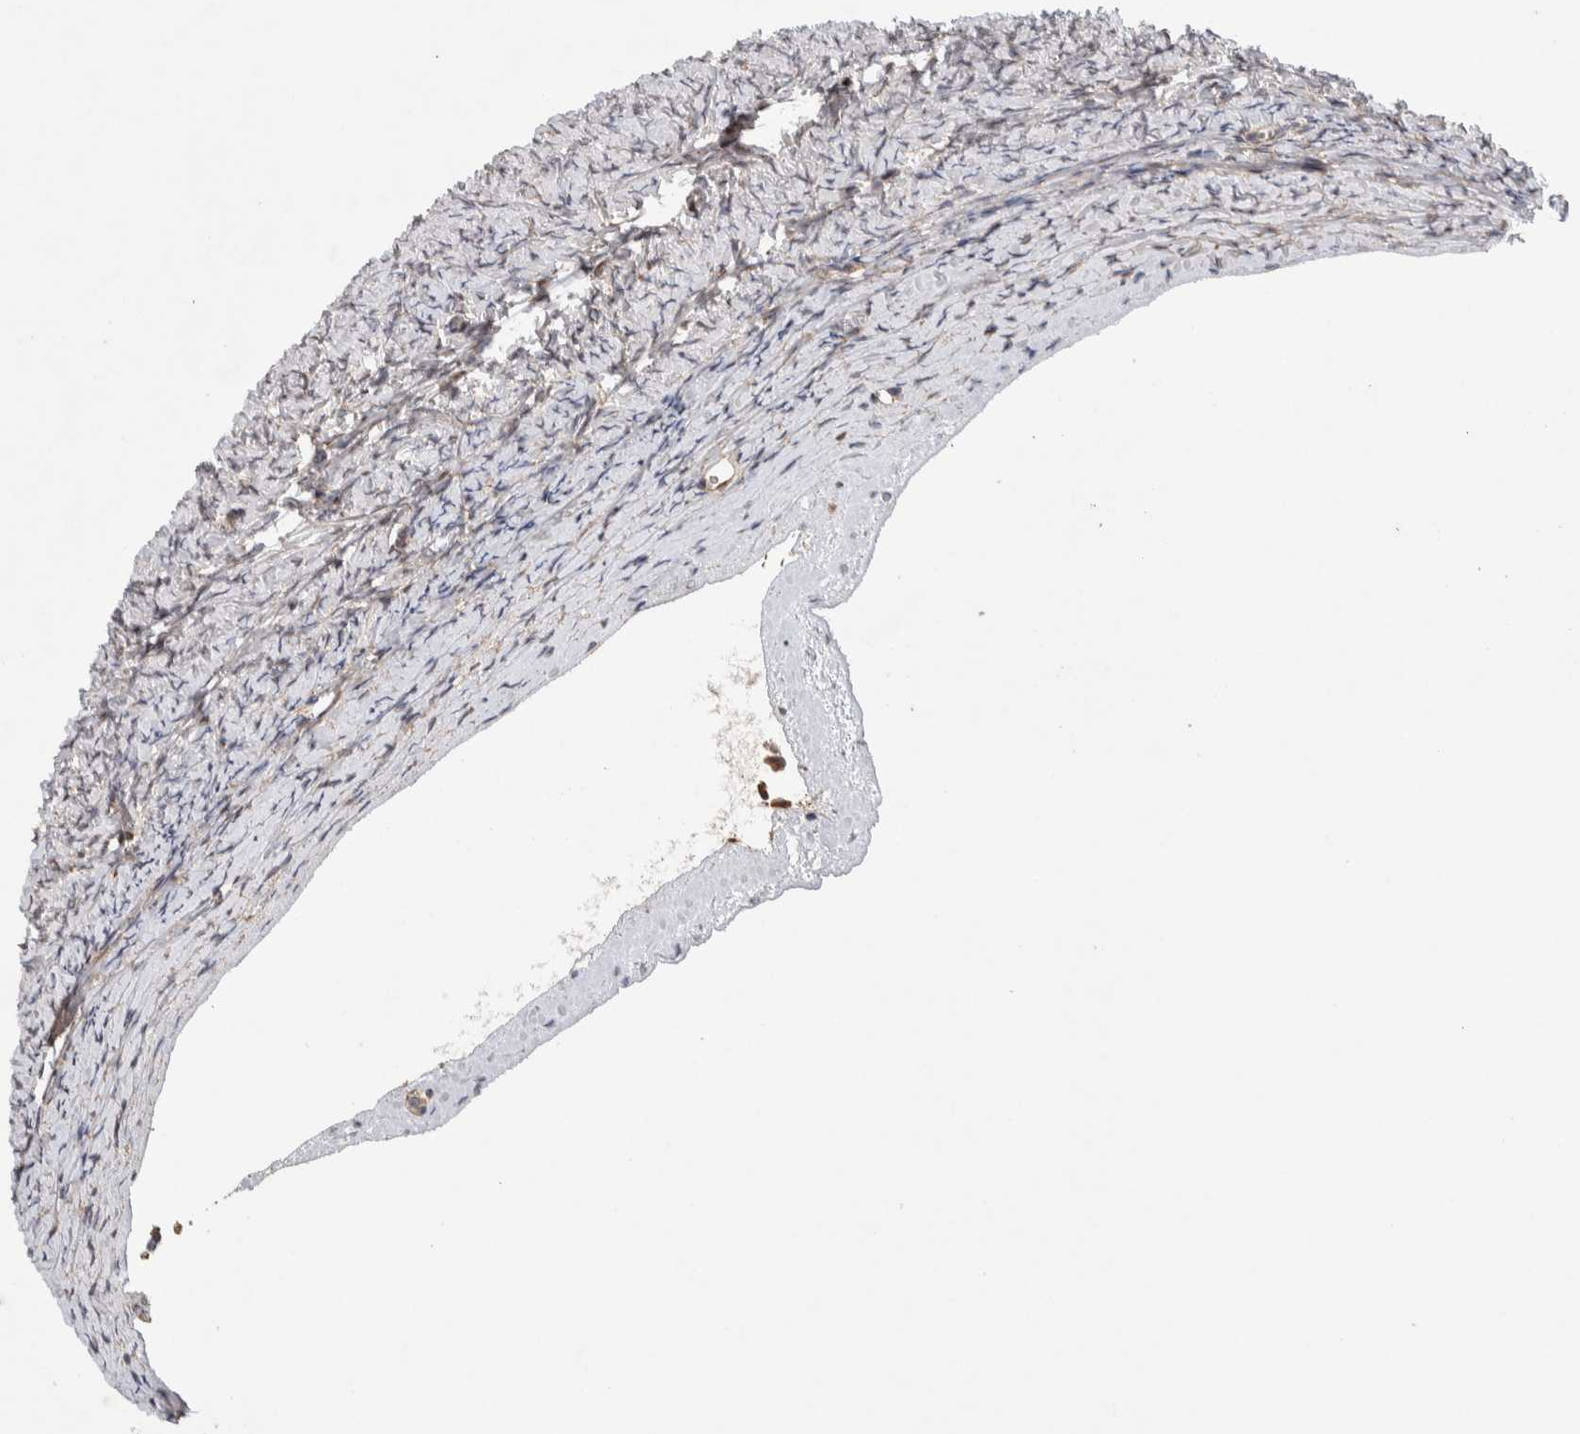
{"staining": {"intensity": "weak", "quantity": "<25%", "location": "cytoplasmic/membranous"}, "tissue": "ovary", "cell_type": "Ovarian stroma cells", "image_type": "normal", "snomed": [{"axis": "morphology", "description": "Normal tissue, NOS"}, {"axis": "topography", "description": "Ovary"}], "caption": "High magnification brightfield microscopy of normal ovary stained with DAB (3,3'-diaminobenzidine) (brown) and counterstained with hematoxylin (blue): ovarian stroma cells show no significant expression.", "gene": "LZTS1", "patient": {"sex": "female", "age": 27}}